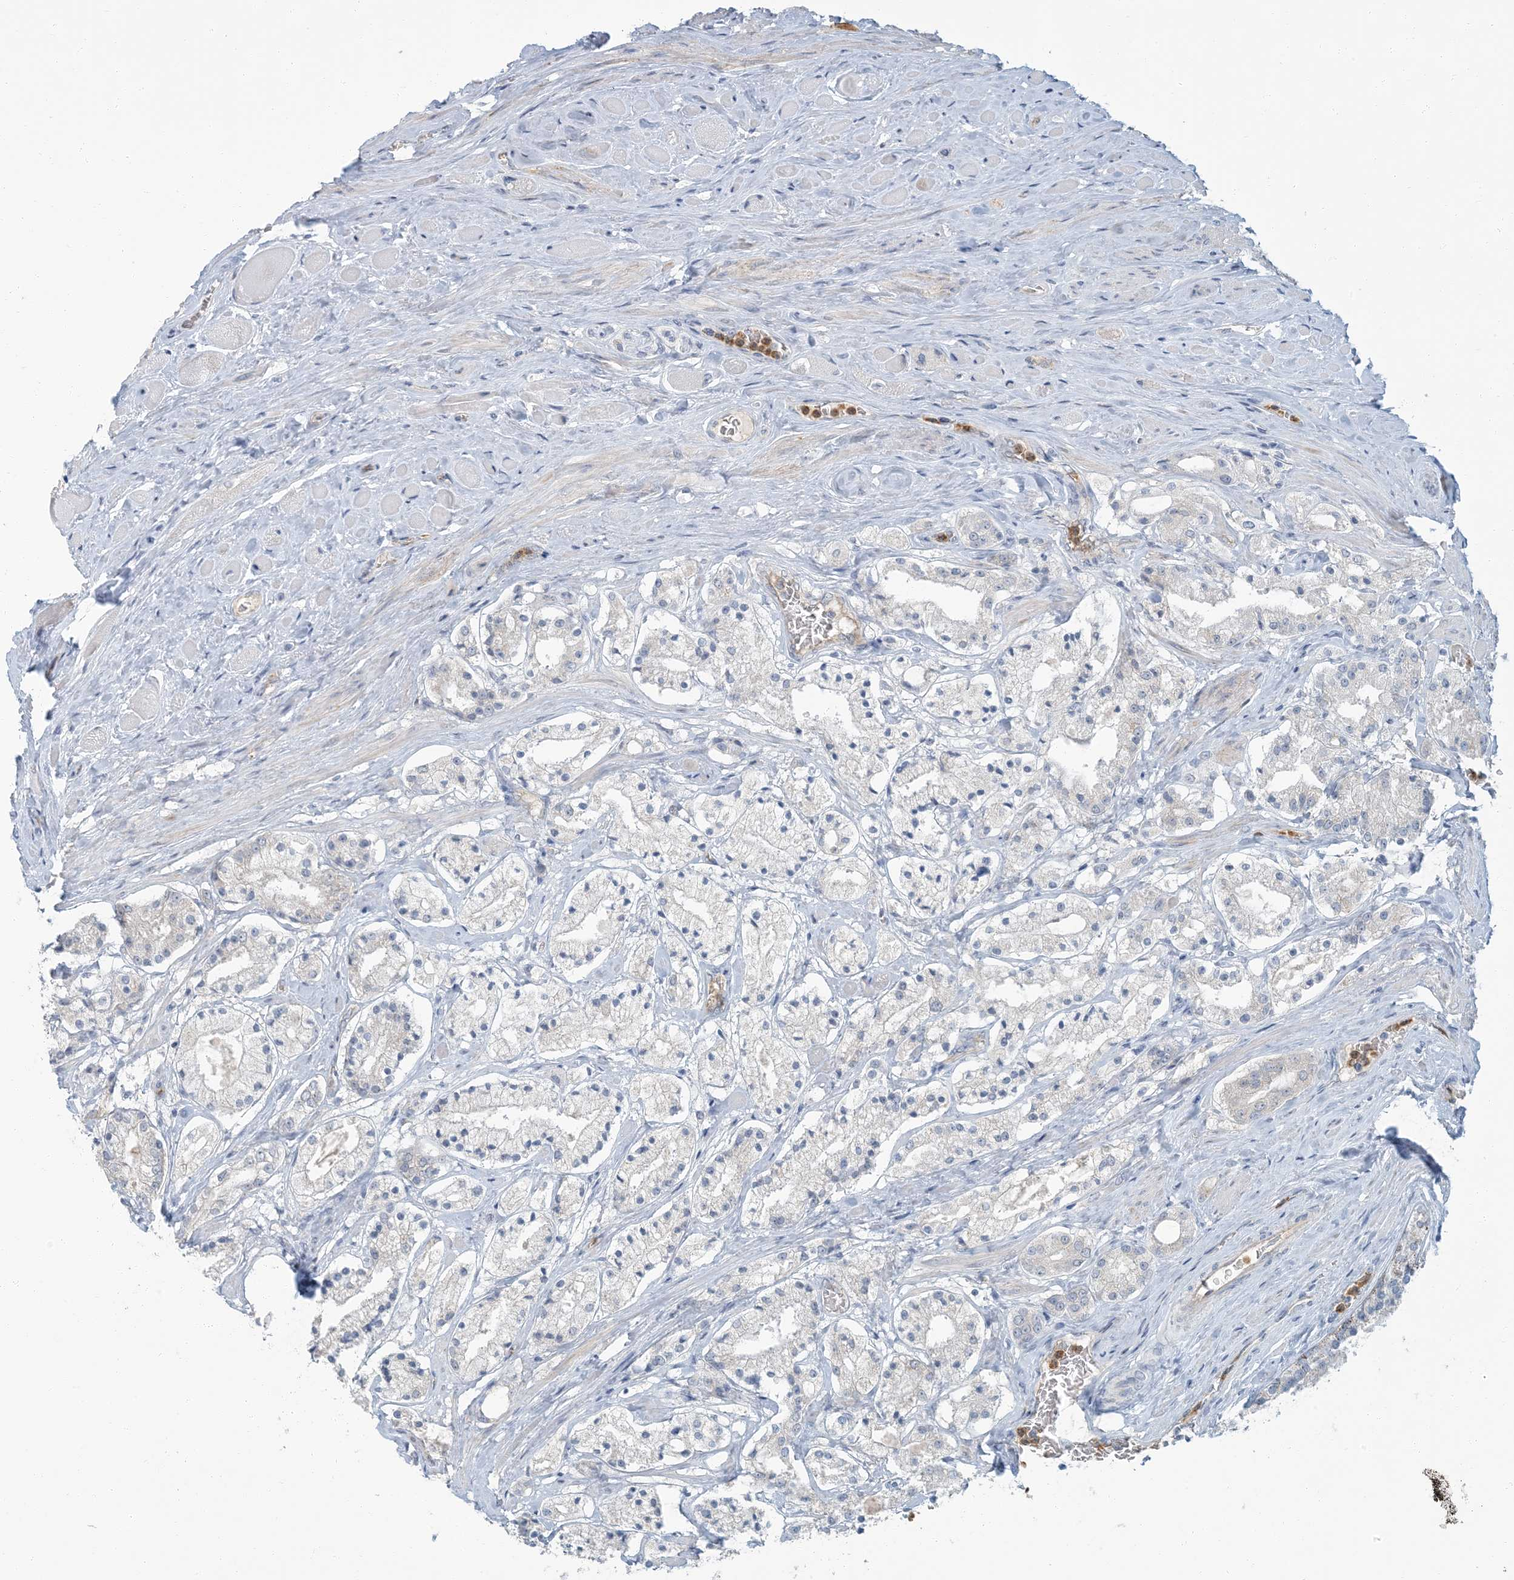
{"staining": {"intensity": "negative", "quantity": "none", "location": "none"}, "tissue": "prostate cancer", "cell_type": "Tumor cells", "image_type": "cancer", "snomed": [{"axis": "morphology", "description": "Adenocarcinoma, High grade"}, {"axis": "topography", "description": "Prostate"}], "caption": "Tumor cells are negative for protein expression in human prostate cancer. (Brightfield microscopy of DAB immunohistochemistry at high magnification).", "gene": "EPHA4", "patient": {"sex": "male", "age": 64}}